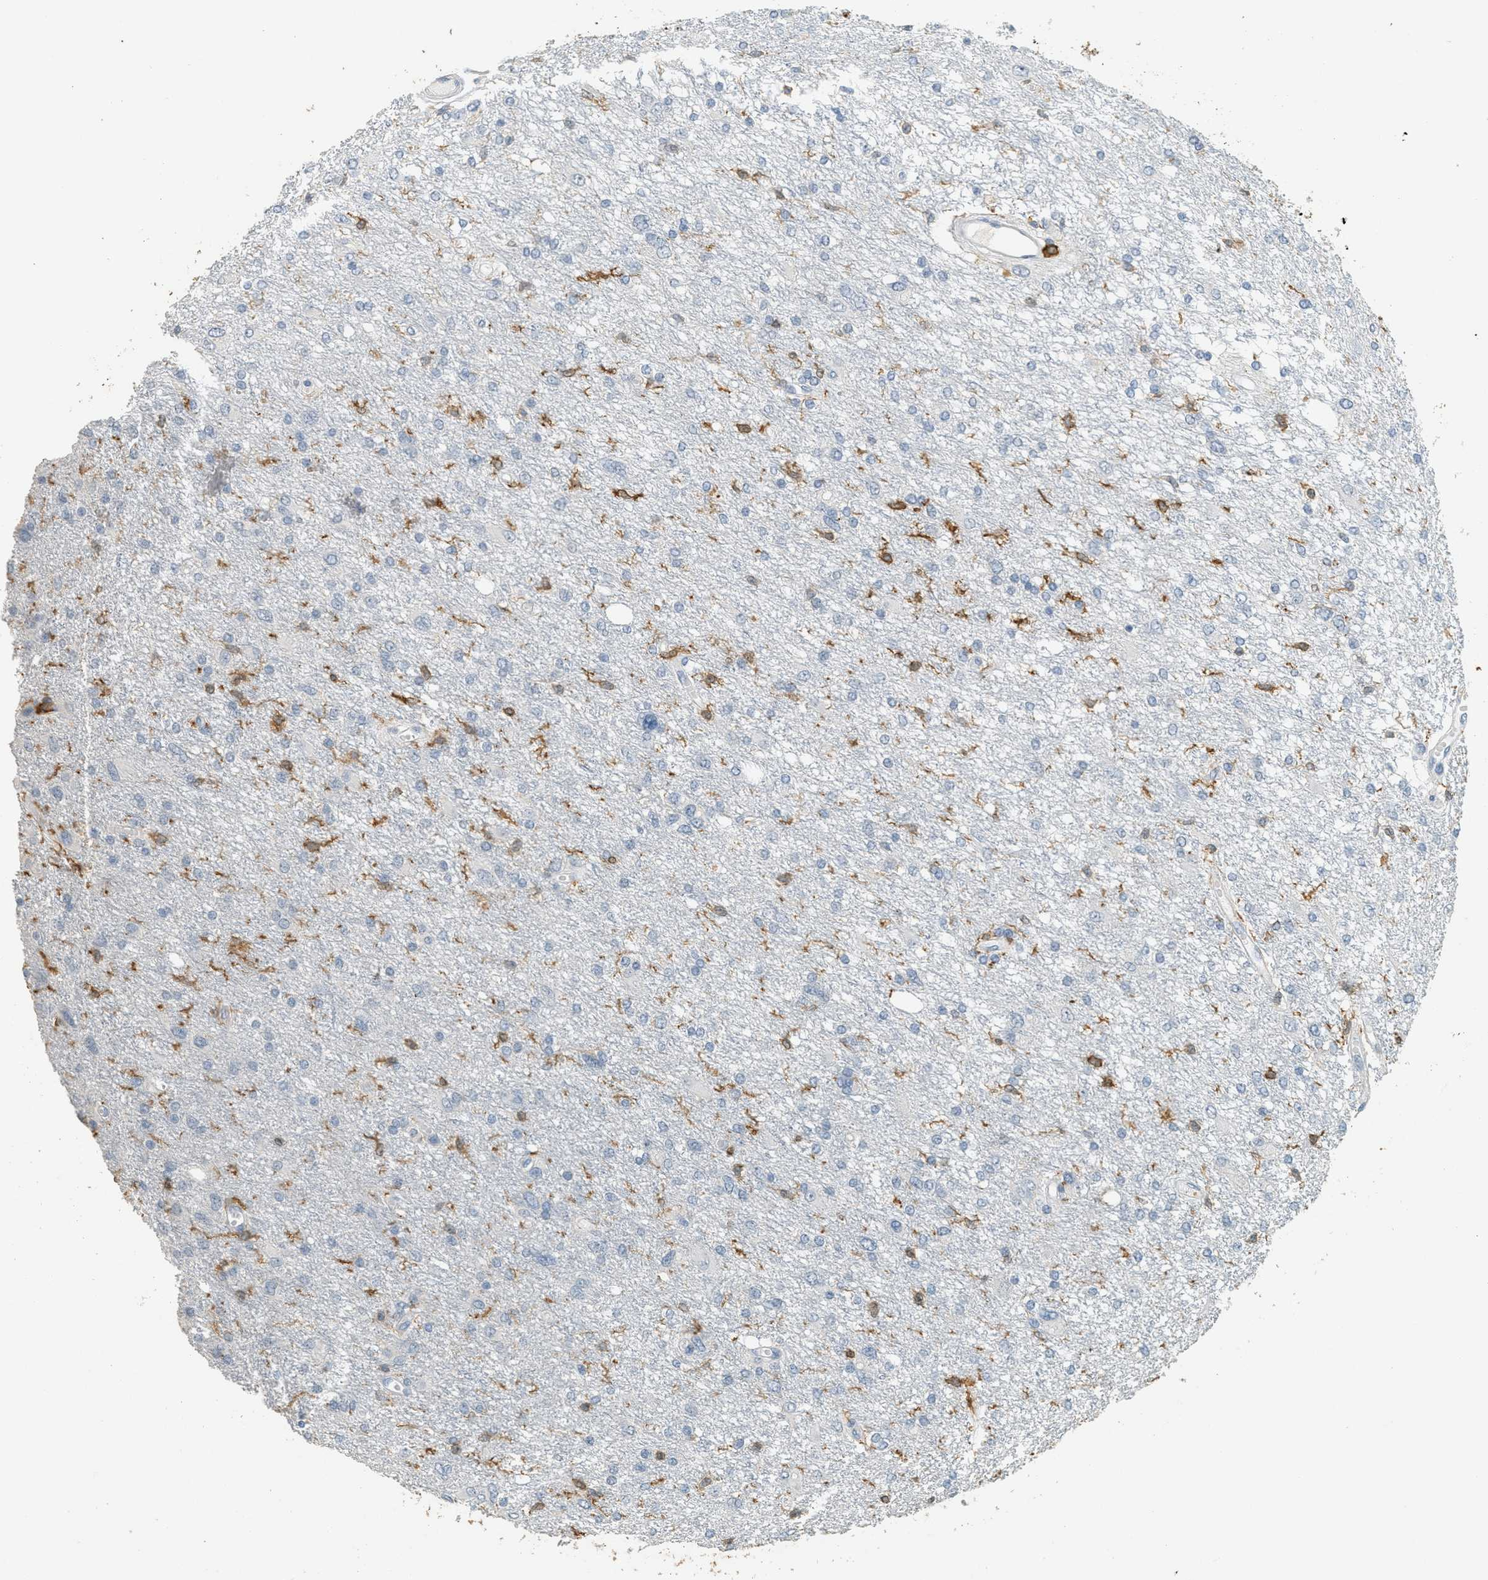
{"staining": {"intensity": "moderate", "quantity": "<25%", "location": "cytoplasmic/membranous"}, "tissue": "glioma", "cell_type": "Tumor cells", "image_type": "cancer", "snomed": [{"axis": "morphology", "description": "Glioma, malignant, High grade"}, {"axis": "topography", "description": "Brain"}], "caption": "Protein expression analysis of human malignant glioma (high-grade) reveals moderate cytoplasmic/membranous positivity in about <25% of tumor cells. Nuclei are stained in blue.", "gene": "LSP1", "patient": {"sex": "female", "age": 59}}